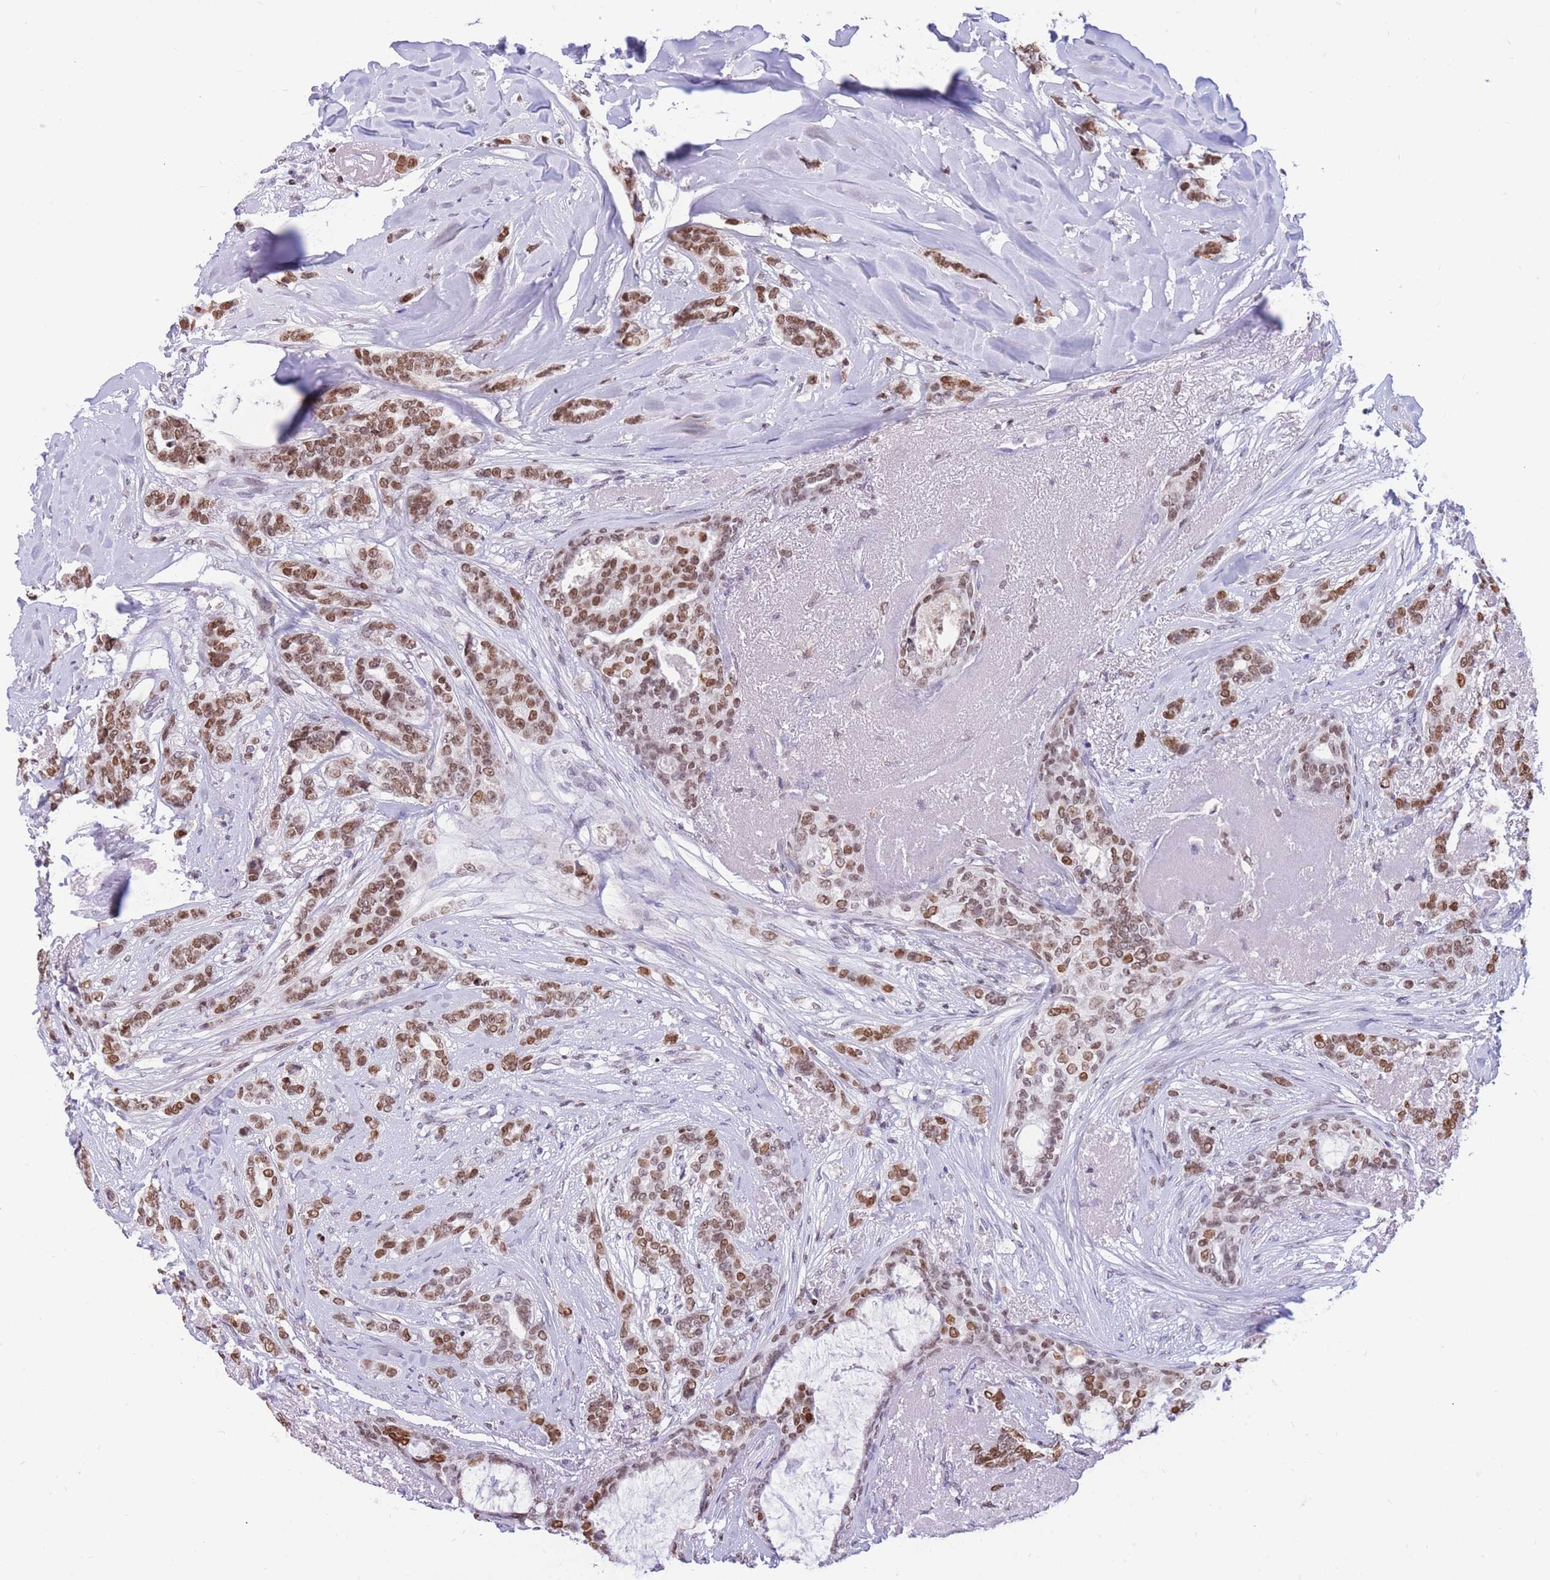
{"staining": {"intensity": "moderate", "quantity": ">75%", "location": "nuclear"}, "tissue": "breast cancer", "cell_type": "Tumor cells", "image_type": "cancer", "snomed": [{"axis": "morphology", "description": "Lobular carcinoma"}, {"axis": "topography", "description": "Breast"}], "caption": "Brown immunohistochemical staining in breast cancer demonstrates moderate nuclear expression in approximately >75% of tumor cells. The staining was performed using DAB to visualize the protein expression in brown, while the nuclei were stained in blue with hematoxylin (Magnification: 20x).", "gene": "HMGN1", "patient": {"sex": "female", "age": 51}}